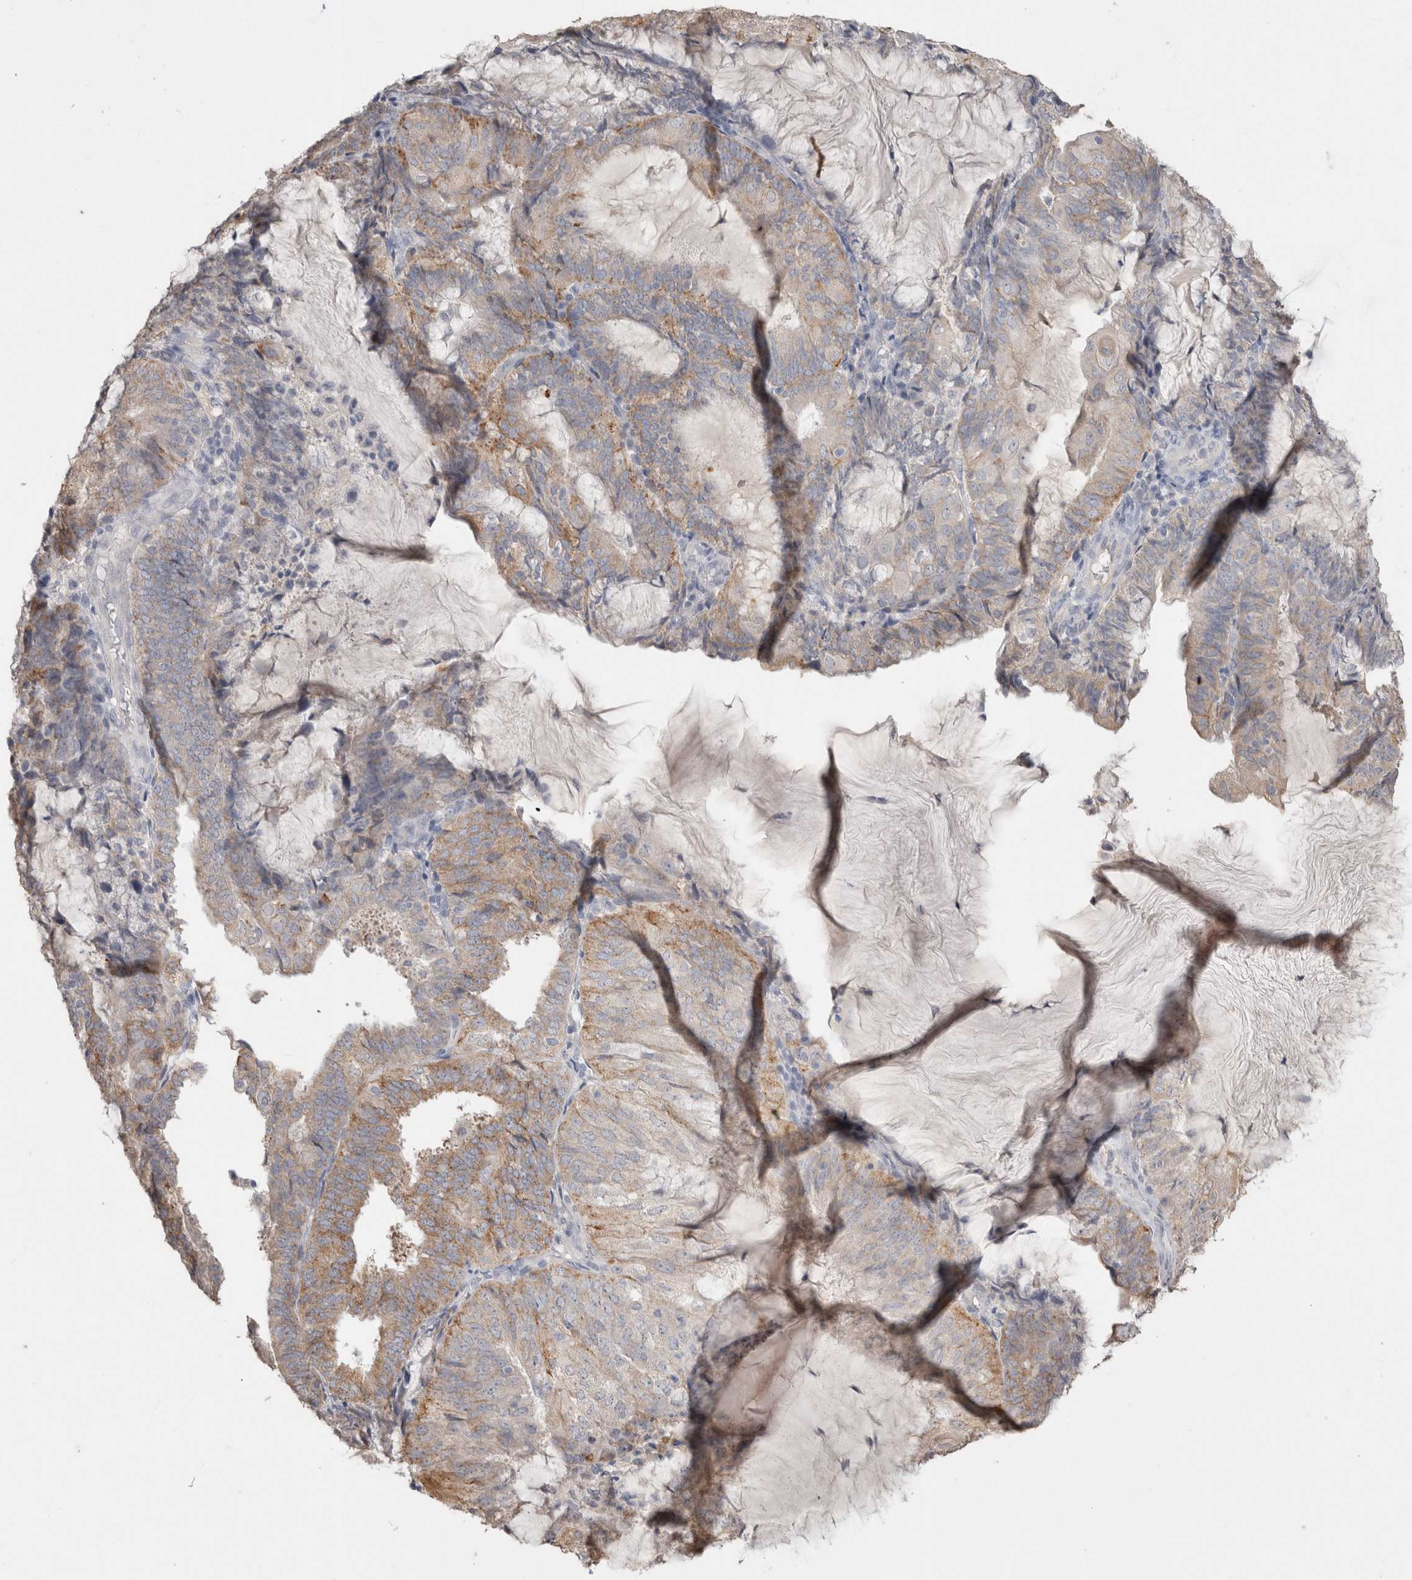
{"staining": {"intensity": "moderate", "quantity": "<25%", "location": "cytoplasmic/membranous"}, "tissue": "endometrial cancer", "cell_type": "Tumor cells", "image_type": "cancer", "snomed": [{"axis": "morphology", "description": "Adenocarcinoma, NOS"}, {"axis": "topography", "description": "Endometrium"}], "caption": "A micrograph showing moderate cytoplasmic/membranous staining in about <25% of tumor cells in endometrial cancer (adenocarcinoma), as visualized by brown immunohistochemical staining.", "gene": "NAALADL2", "patient": {"sex": "female", "age": 81}}